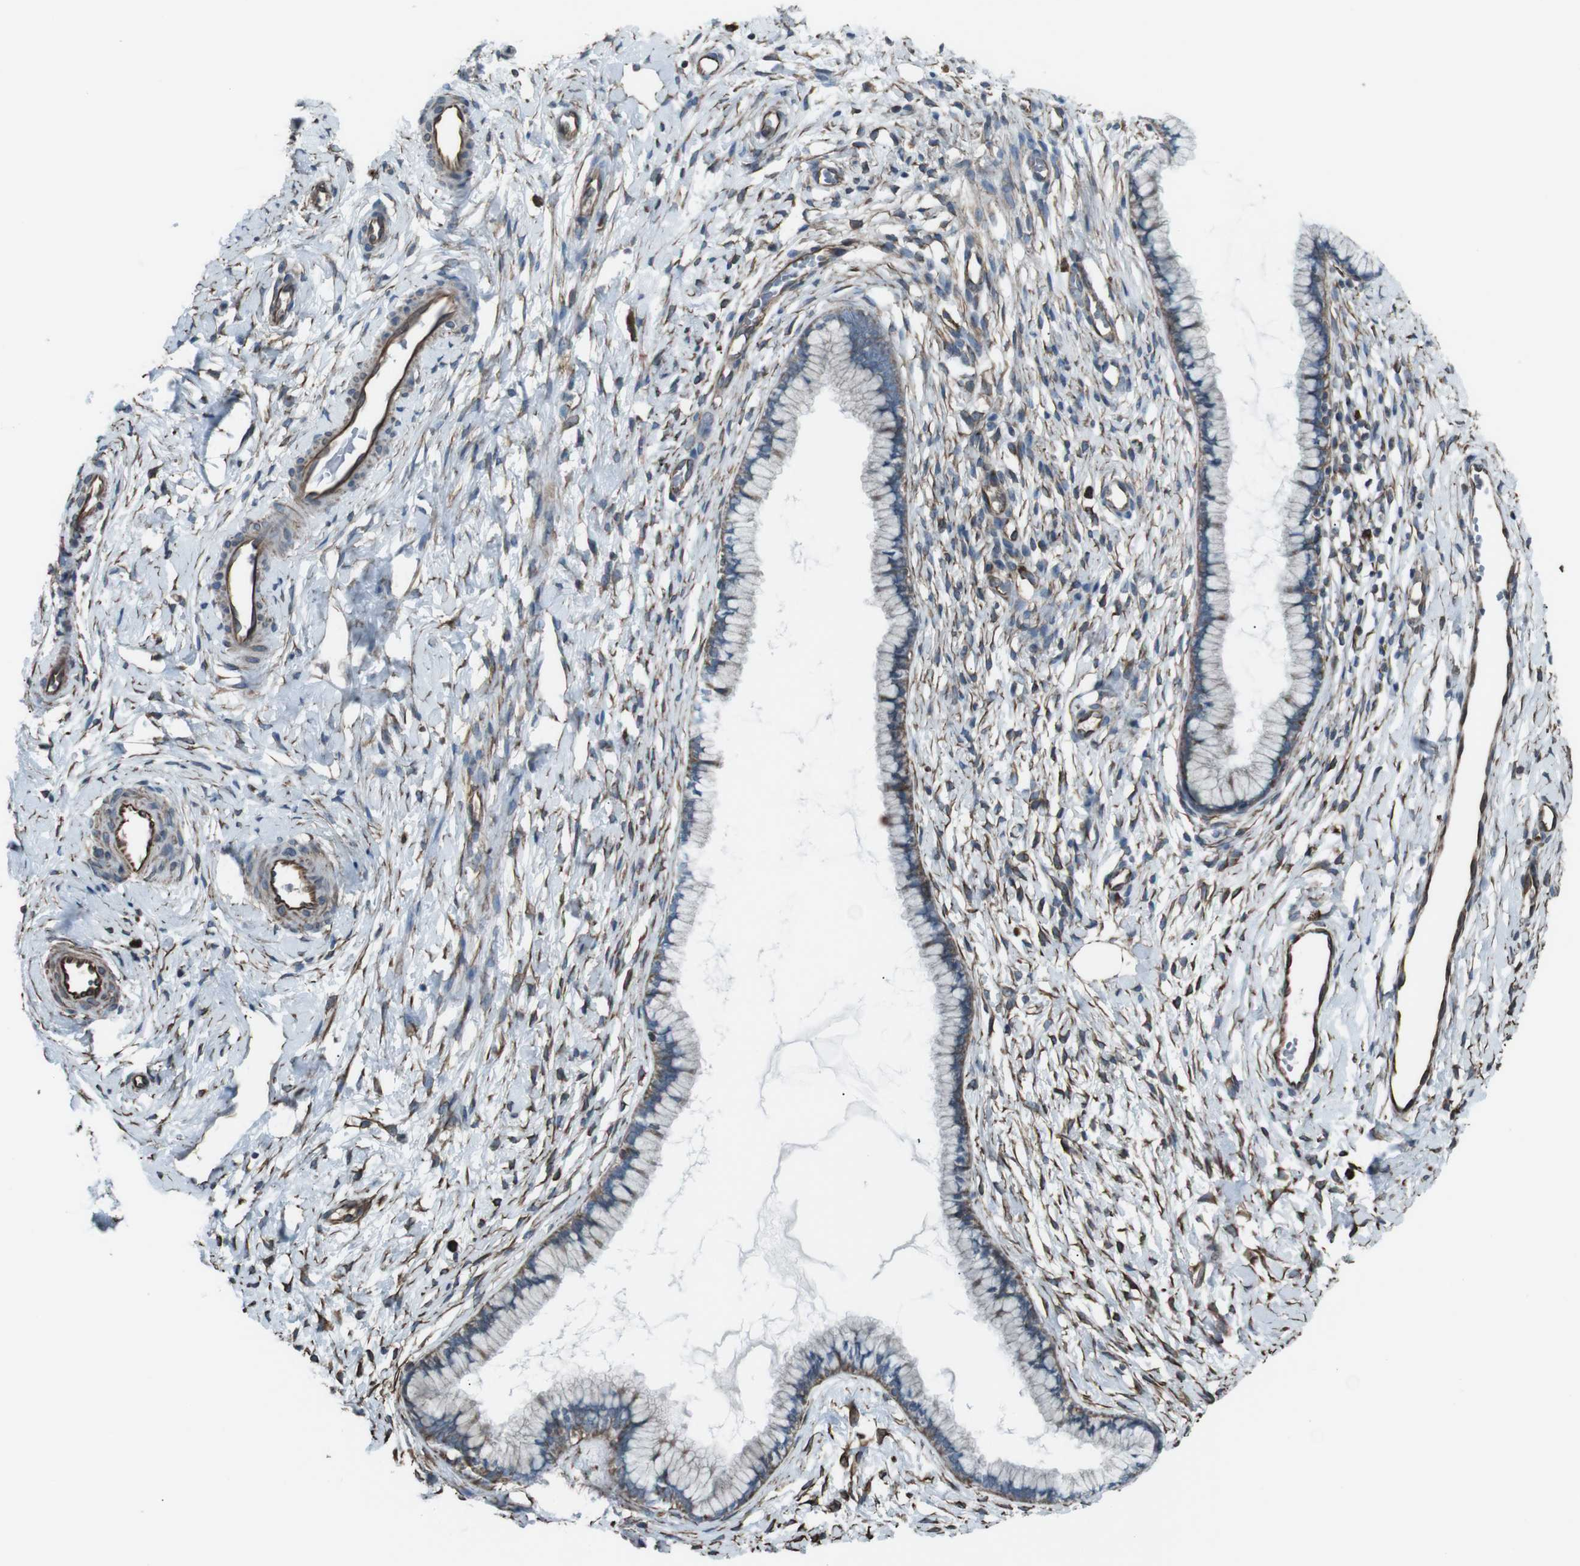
{"staining": {"intensity": "moderate", "quantity": ">75%", "location": "cytoplasmic/membranous"}, "tissue": "cervix", "cell_type": "Glandular cells", "image_type": "normal", "snomed": [{"axis": "morphology", "description": "Normal tissue, NOS"}, {"axis": "topography", "description": "Cervix"}], "caption": "About >75% of glandular cells in benign human cervix show moderate cytoplasmic/membranous protein staining as visualized by brown immunohistochemical staining.", "gene": "TMEM141", "patient": {"sex": "female", "age": 65}}